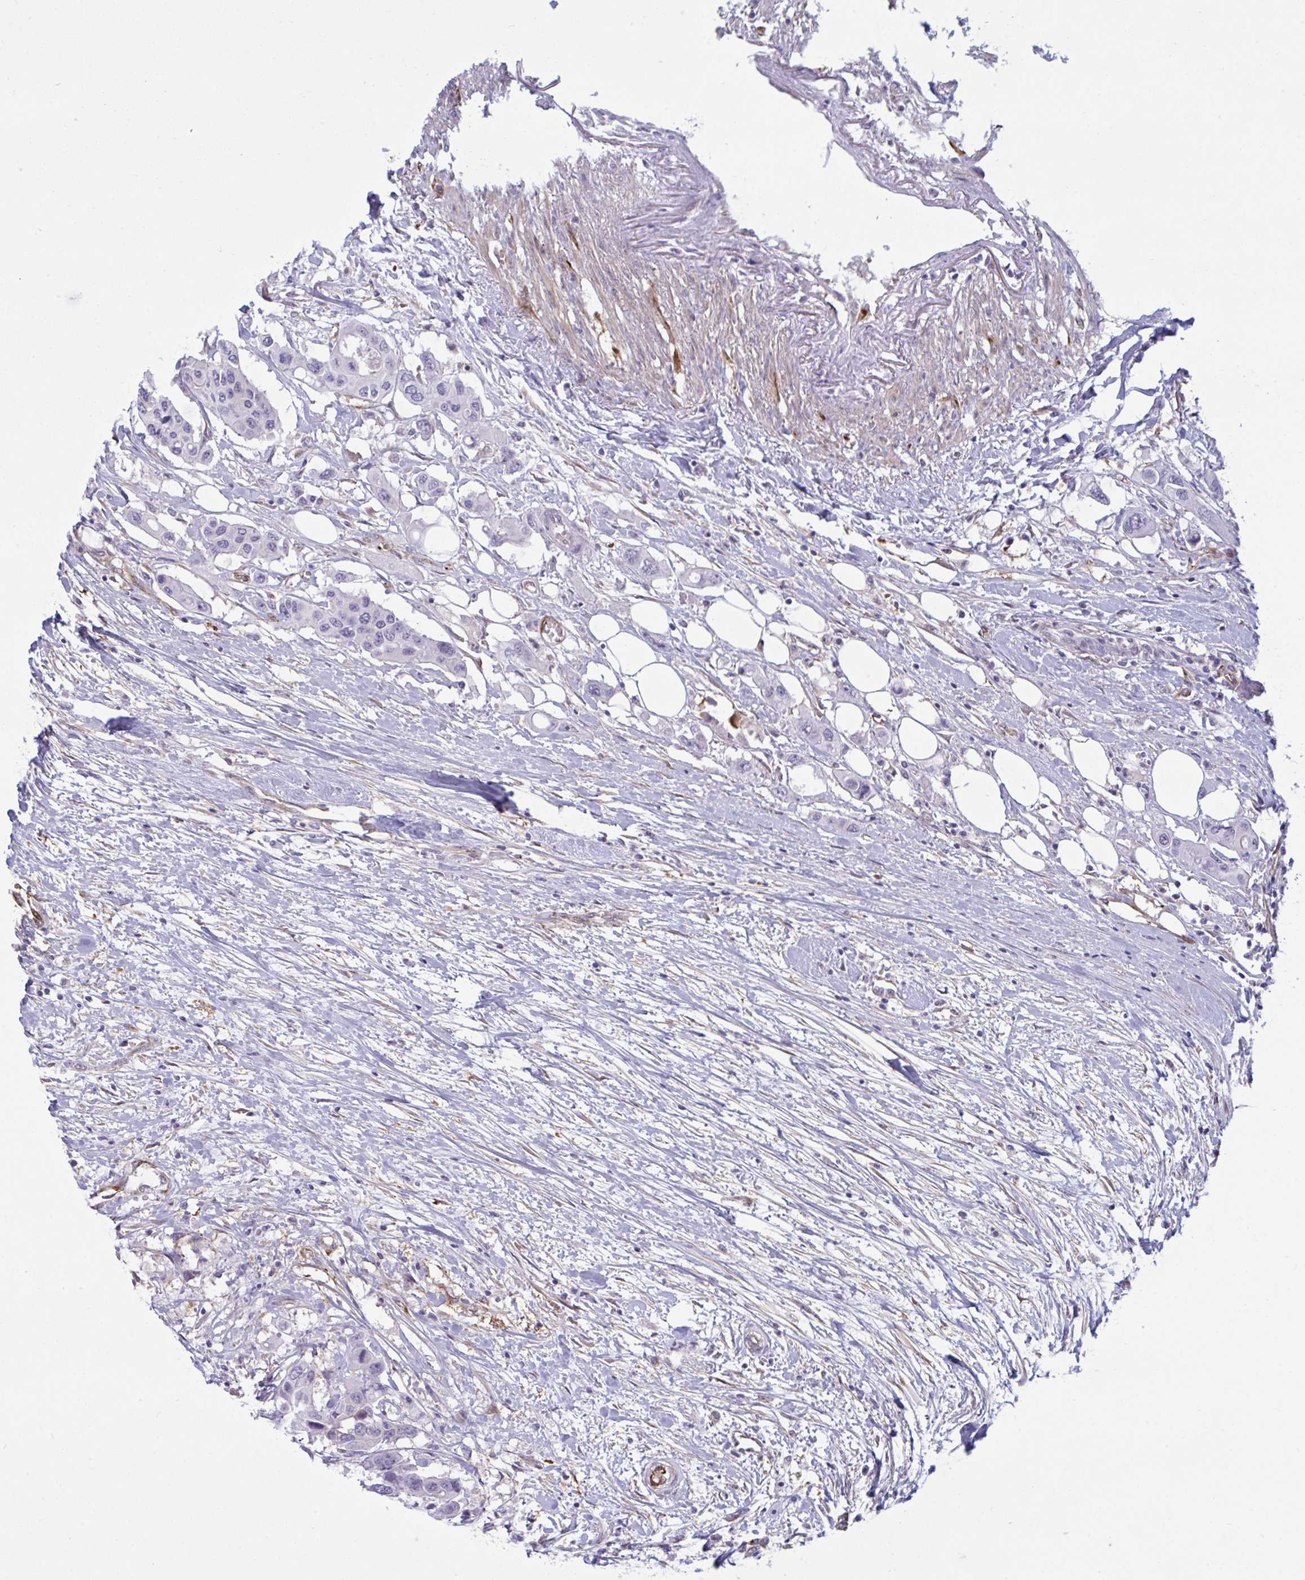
{"staining": {"intensity": "negative", "quantity": "none", "location": "none"}, "tissue": "colorectal cancer", "cell_type": "Tumor cells", "image_type": "cancer", "snomed": [{"axis": "morphology", "description": "Adenocarcinoma, NOS"}, {"axis": "topography", "description": "Colon"}], "caption": "Colorectal cancer was stained to show a protein in brown. There is no significant positivity in tumor cells.", "gene": "PRRT4", "patient": {"sex": "male", "age": 77}}